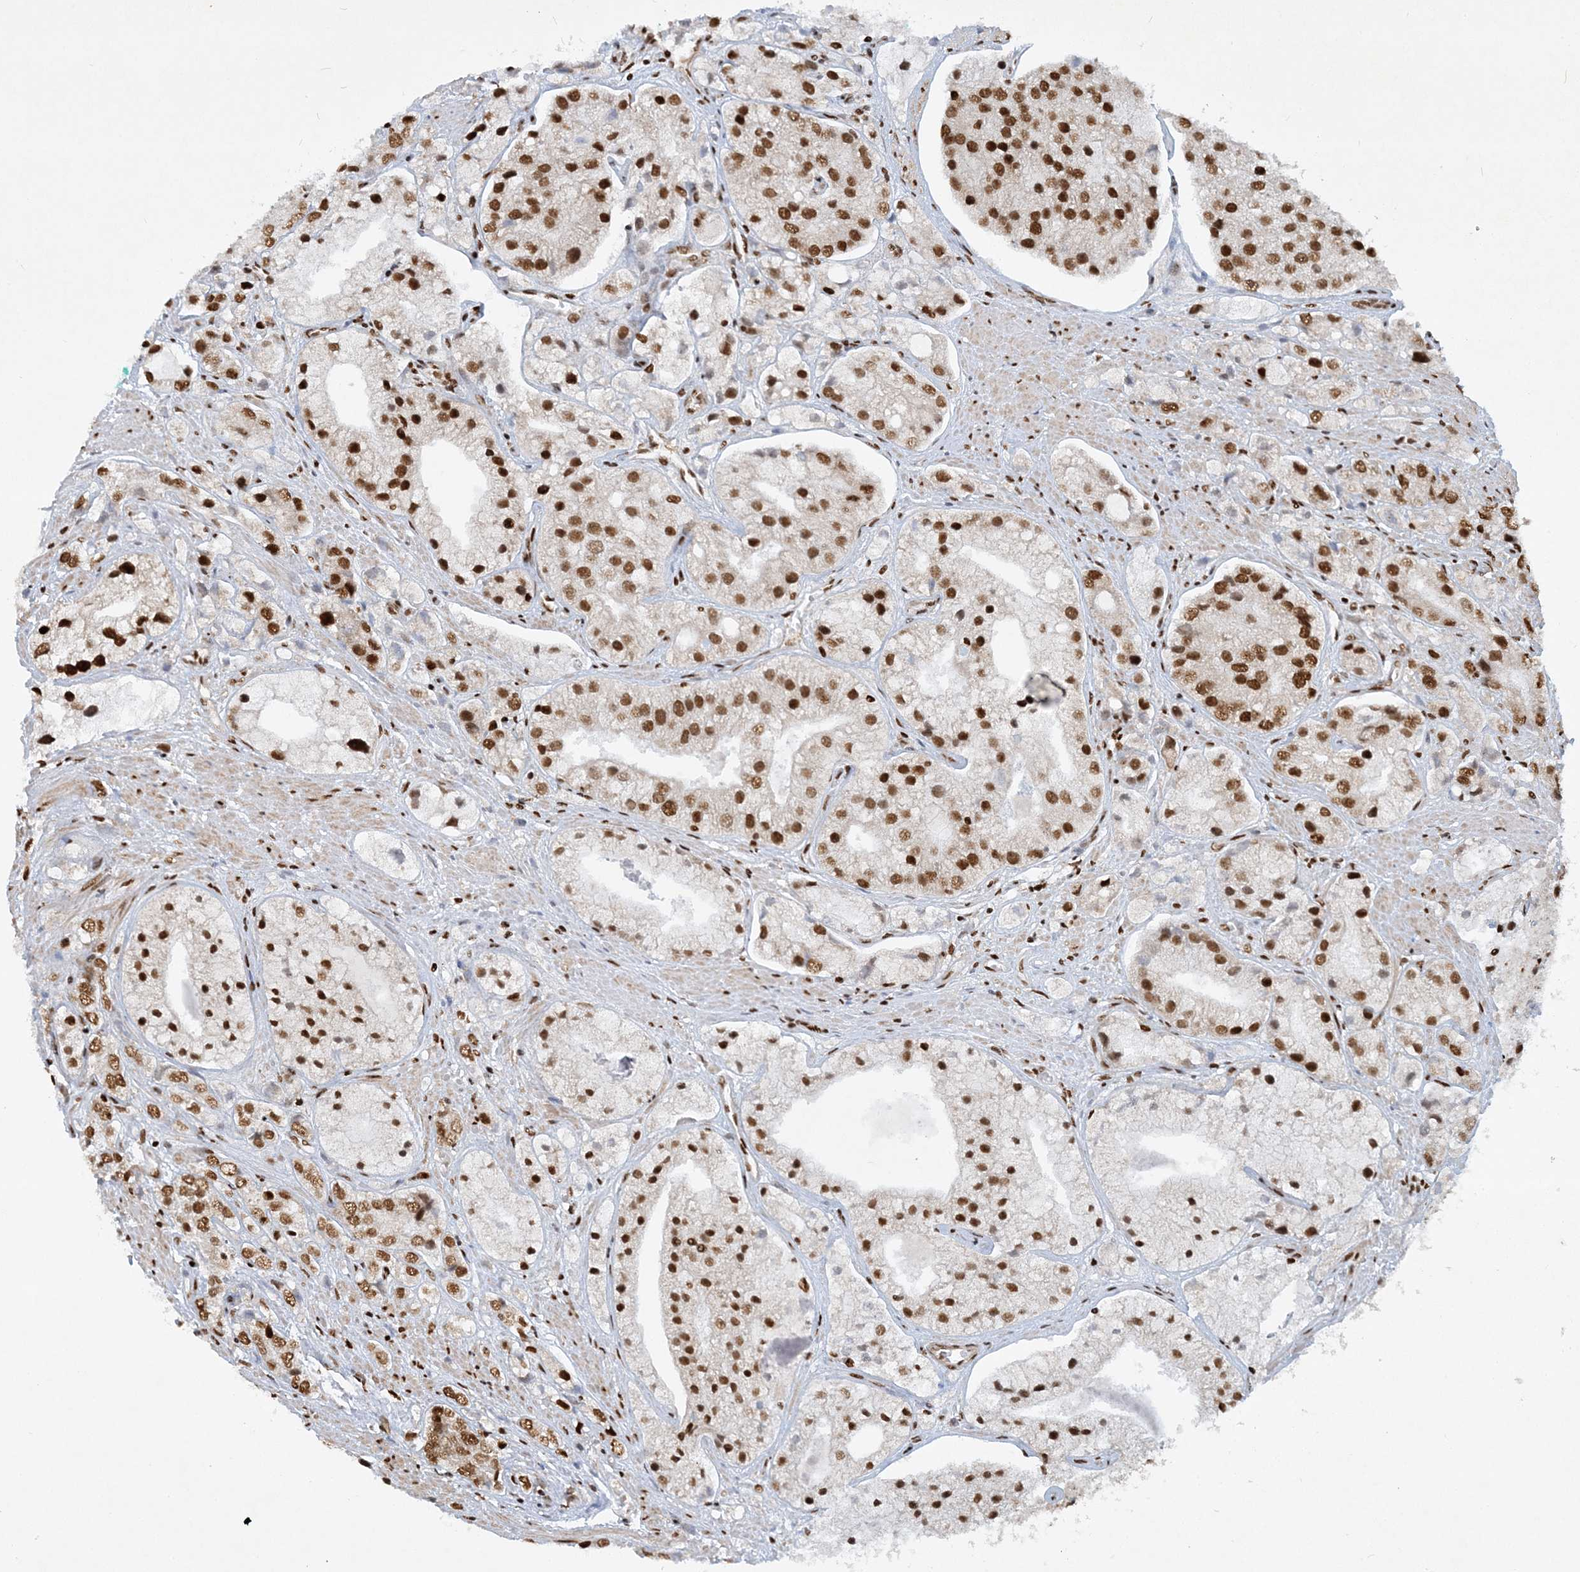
{"staining": {"intensity": "strong", "quantity": "25%-75%", "location": "nuclear"}, "tissue": "prostate cancer", "cell_type": "Tumor cells", "image_type": "cancer", "snomed": [{"axis": "morphology", "description": "Adenocarcinoma, High grade"}, {"axis": "topography", "description": "Prostate"}], "caption": "Prostate cancer (high-grade adenocarcinoma) stained with immunohistochemistry reveals strong nuclear expression in approximately 25%-75% of tumor cells.", "gene": "DELE1", "patient": {"sex": "male", "age": 50}}